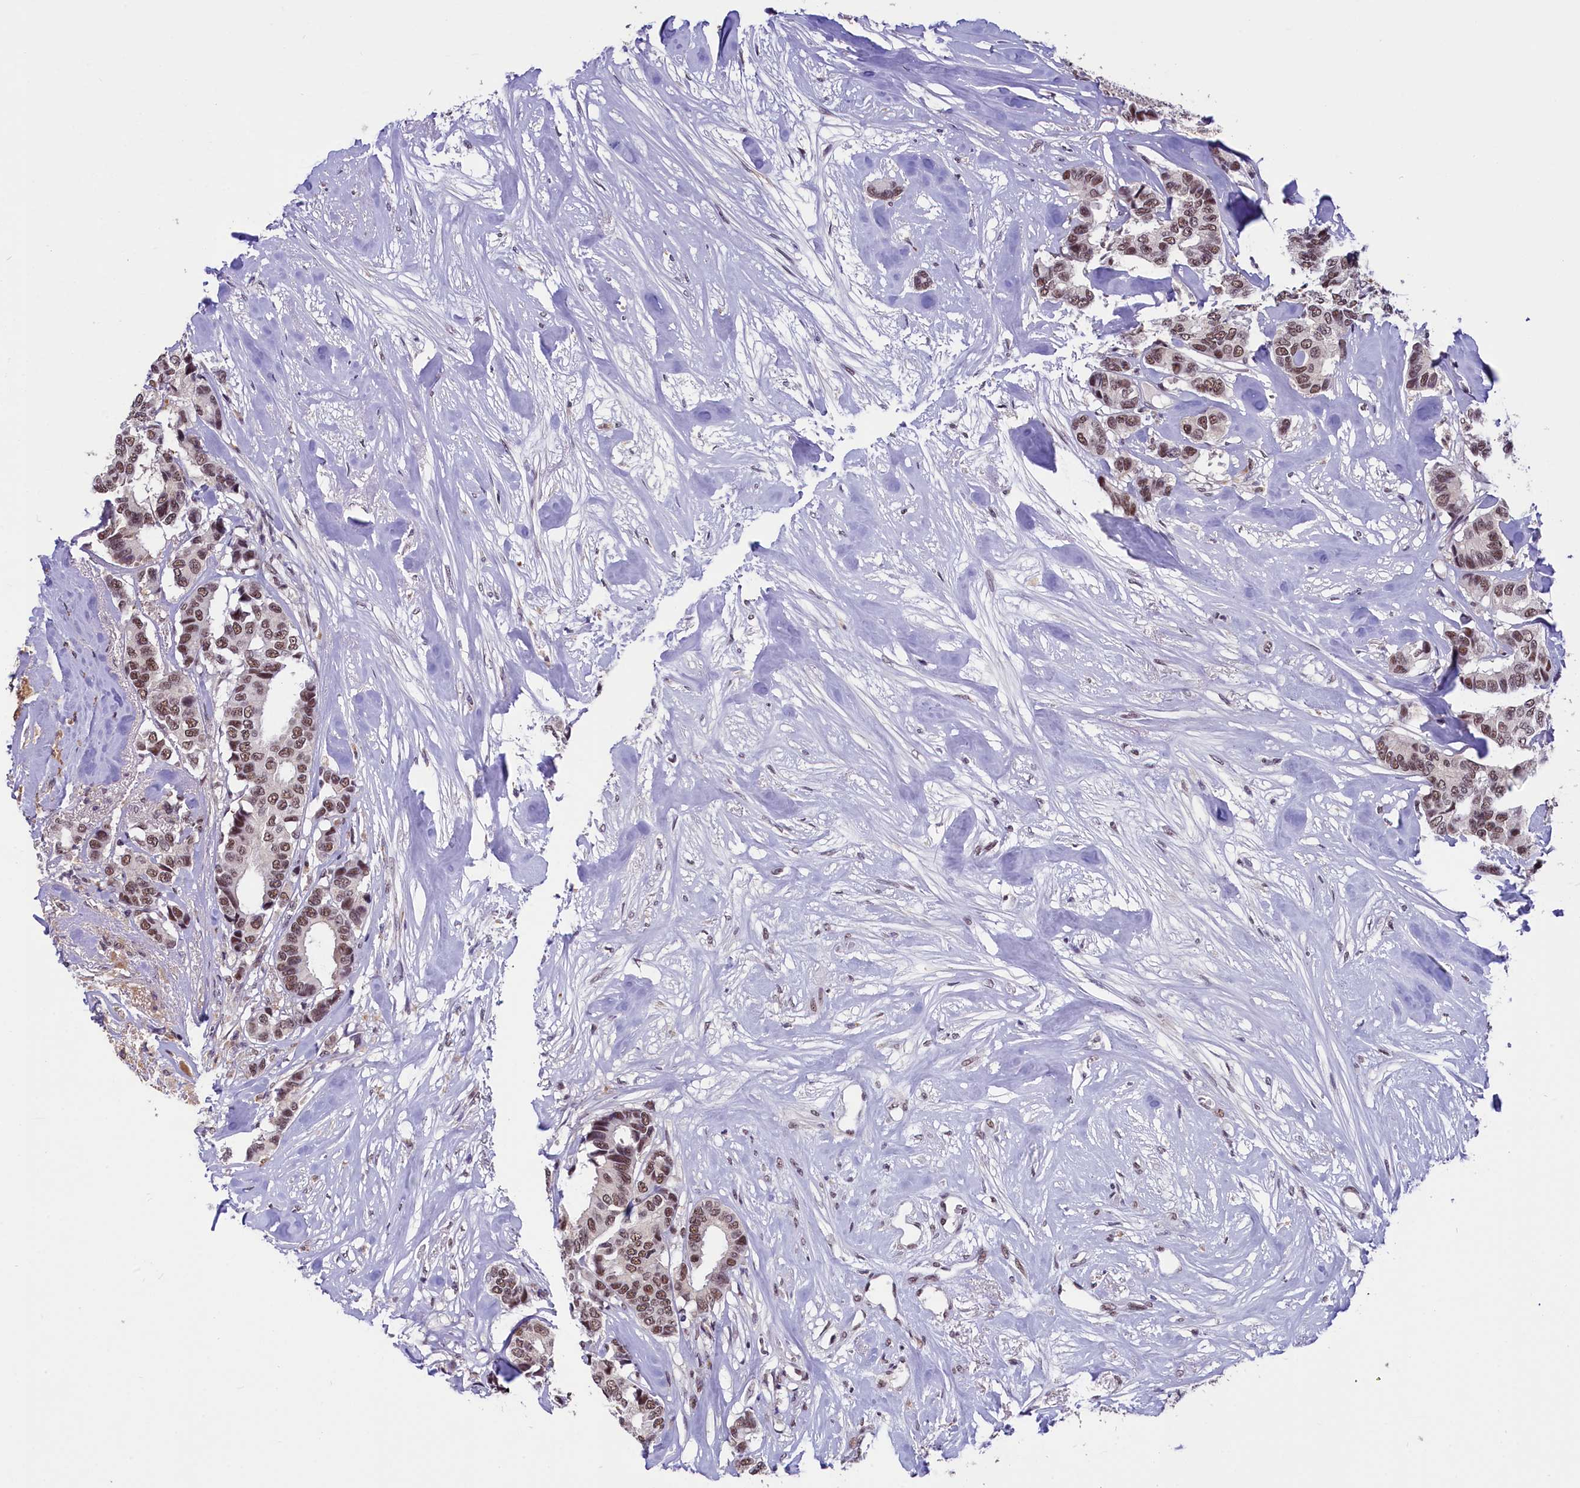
{"staining": {"intensity": "moderate", "quantity": ">75%", "location": "nuclear"}, "tissue": "breast cancer", "cell_type": "Tumor cells", "image_type": "cancer", "snomed": [{"axis": "morphology", "description": "Duct carcinoma"}, {"axis": "topography", "description": "Breast"}], "caption": "The immunohistochemical stain shows moderate nuclear staining in tumor cells of breast infiltrating ductal carcinoma tissue.", "gene": "ZC3H4", "patient": {"sex": "female", "age": 87}}